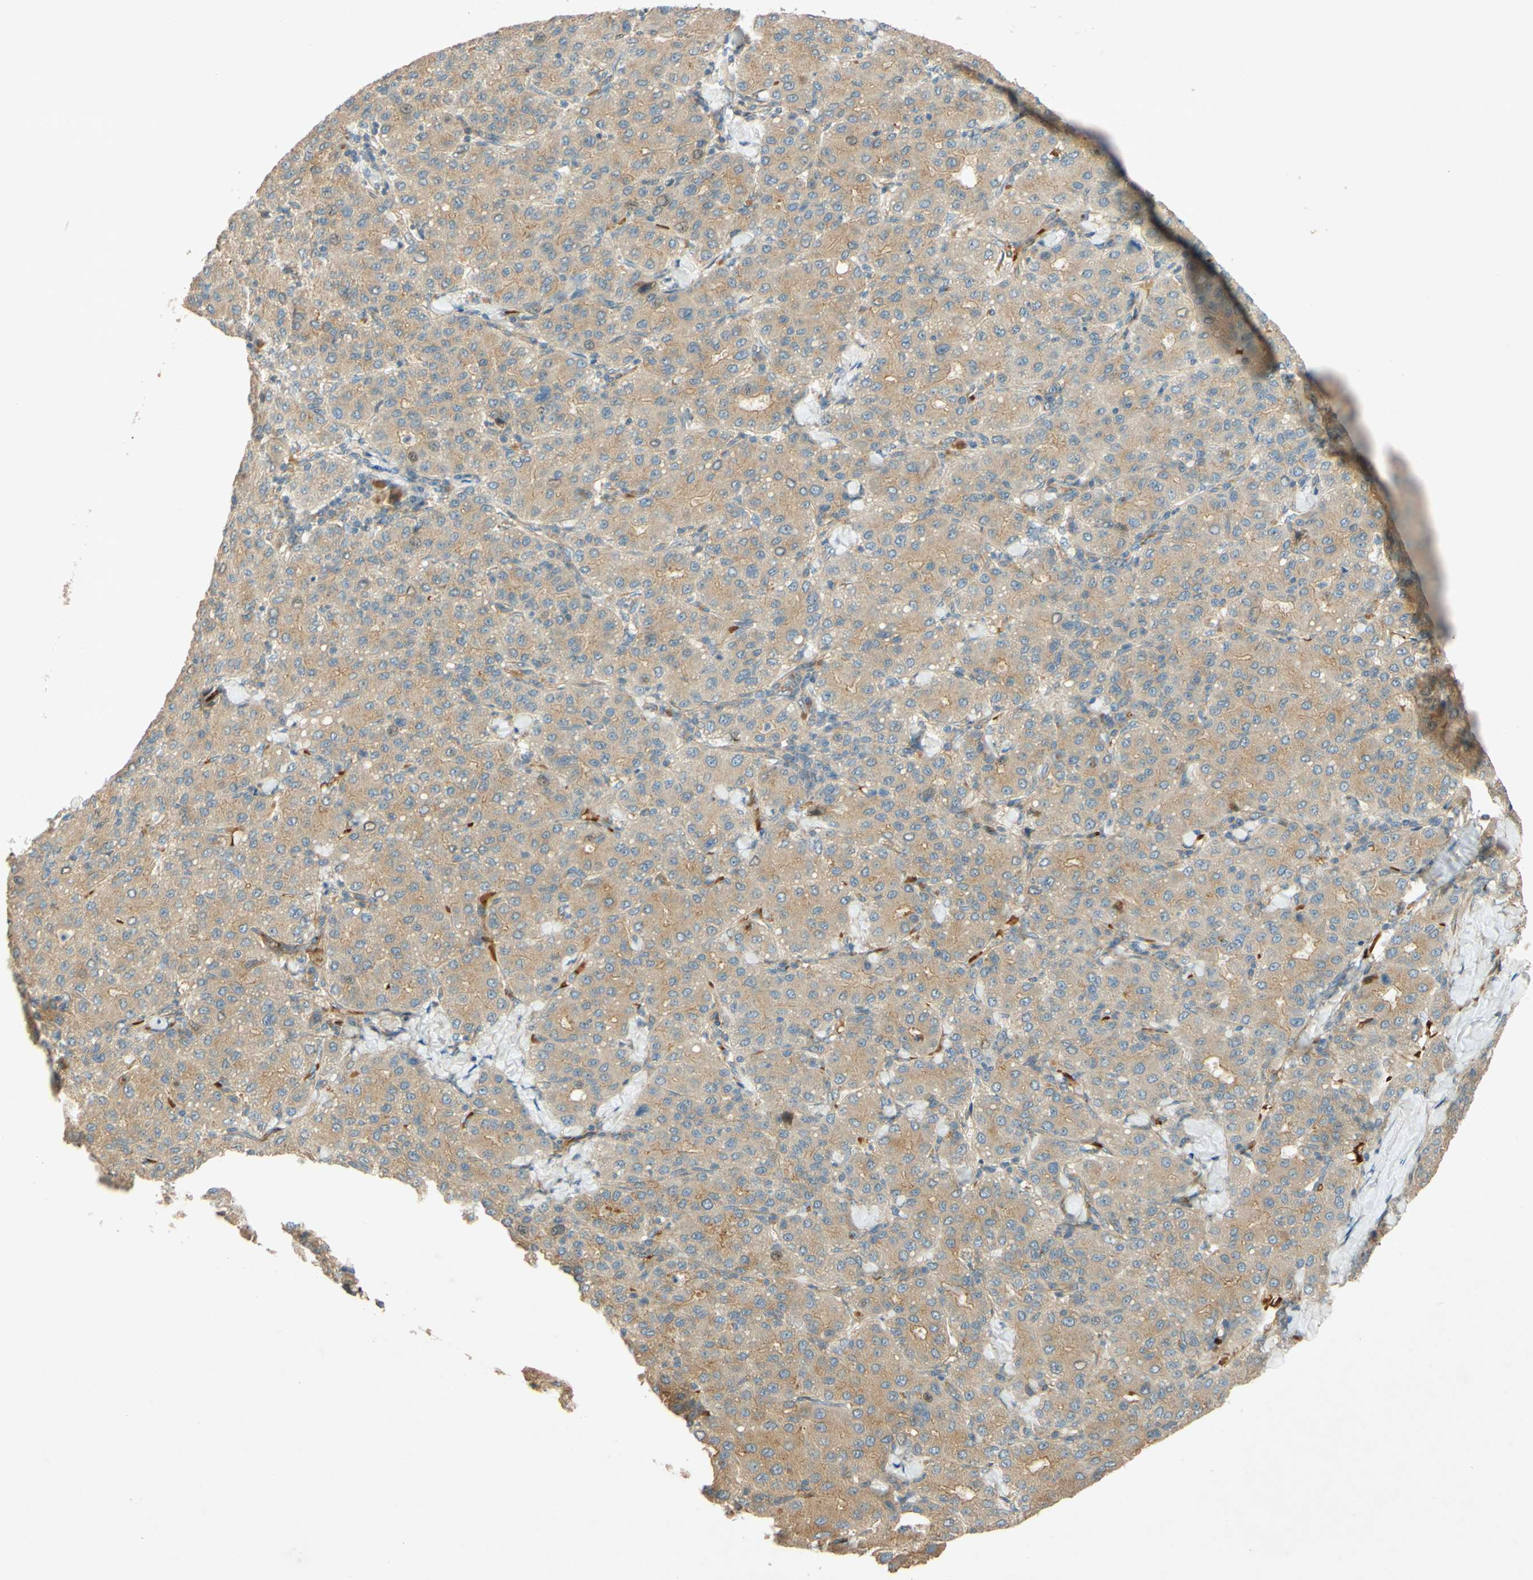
{"staining": {"intensity": "moderate", "quantity": ">75%", "location": "cytoplasmic/membranous"}, "tissue": "liver cancer", "cell_type": "Tumor cells", "image_type": "cancer", "snomed": [{"axis": "morphology", "description": "Carcinoma, Hepatocellular, NOS"}, {"axis": "topography", "description": "Liver"}], "caption": "This photomicrograph reveals immunohistochemistry (IHC) staining of human liver cancer, with medium moderate cytoplasmic/membranous staining in approximately >75% of tumor cells.", "gene": "ADAM17", "patient": {"sex": "male", "age": 65}}